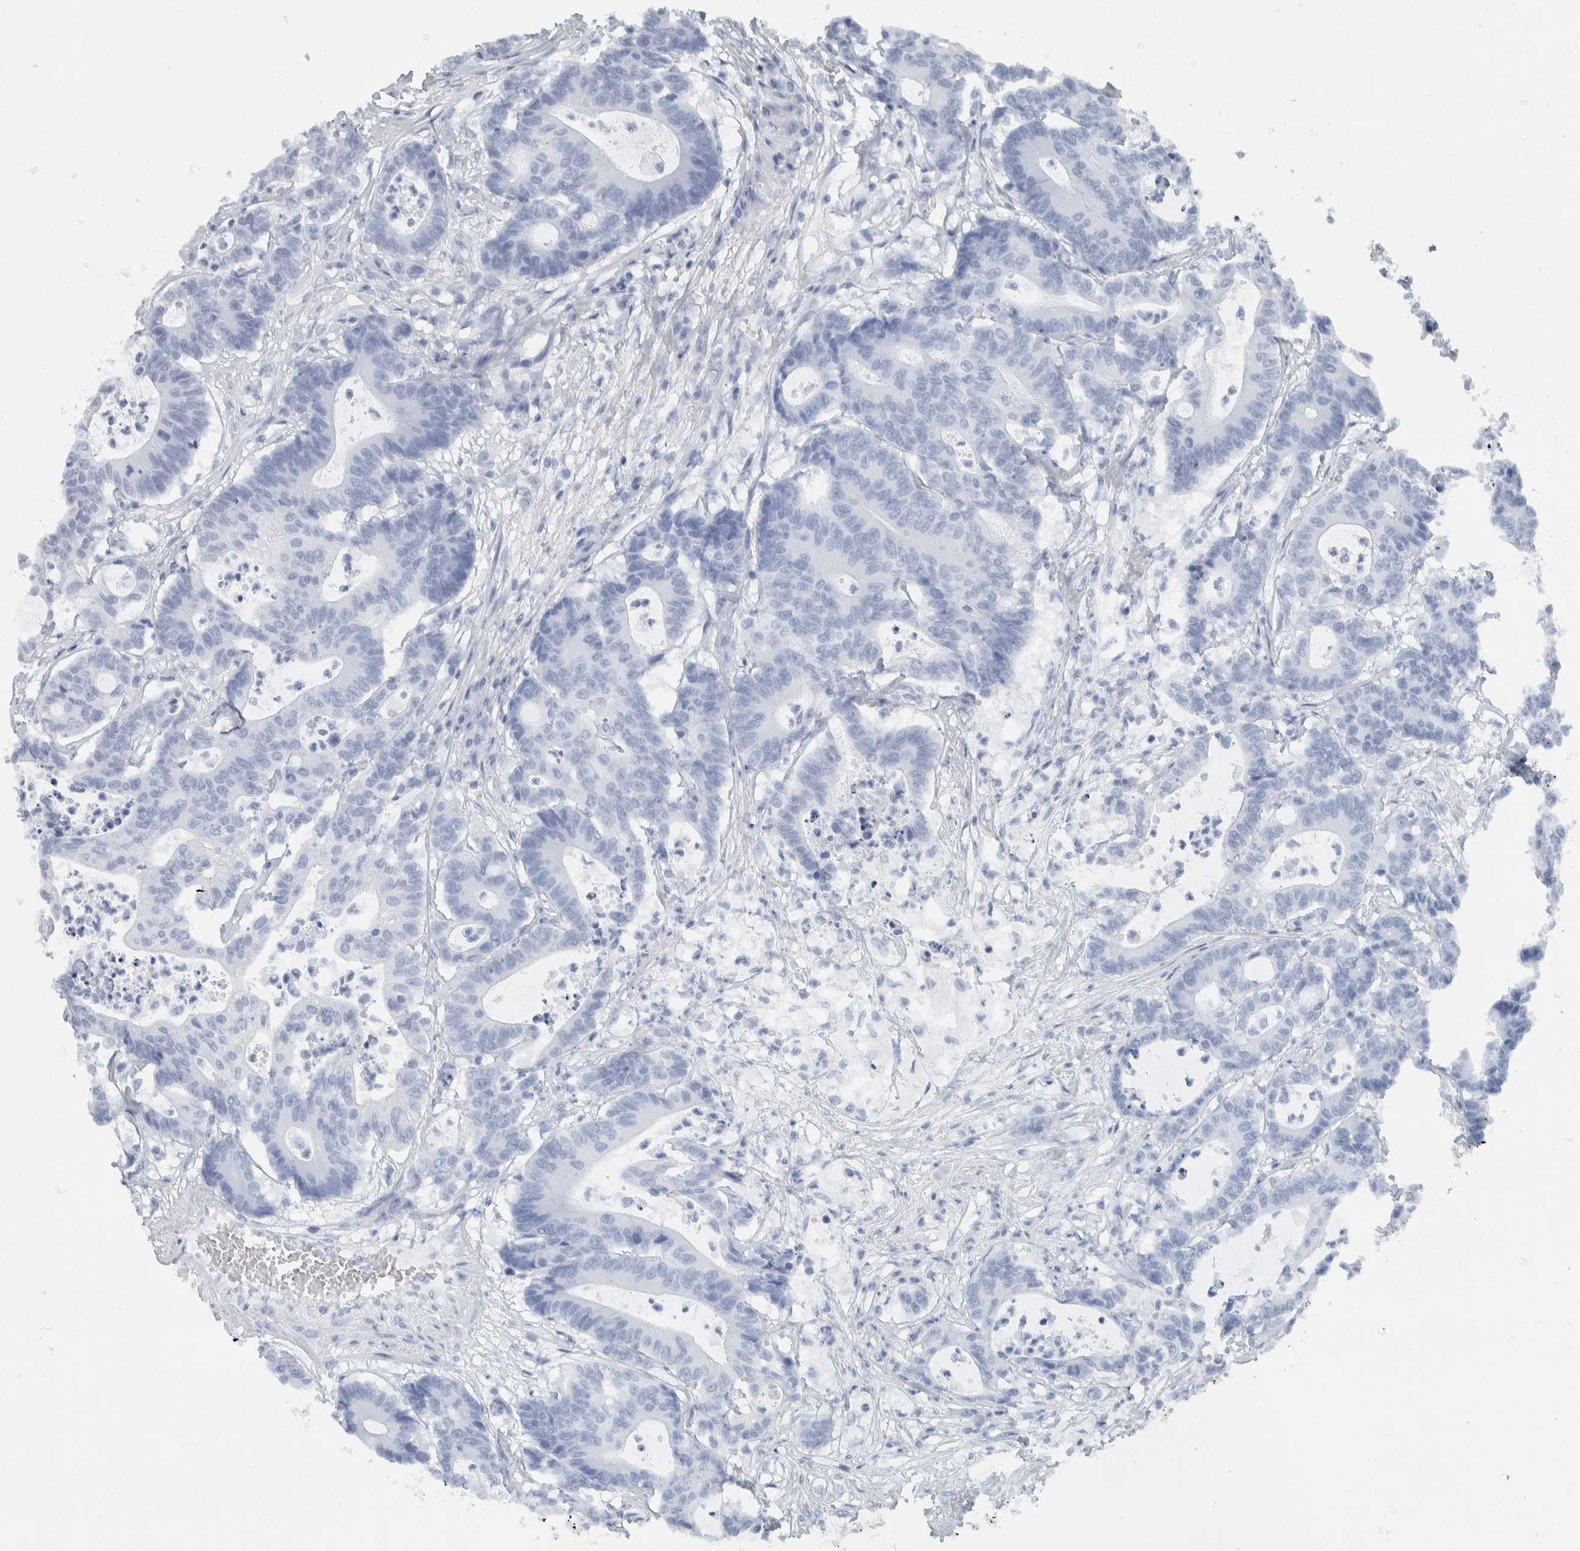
{"staining": {"intensity": "negative", "quantity": "none", "location": "none"}, "tissue": "colorectal cancer", "cell_type": "Tumor cells", "image_type": "cancer", "snomed": [{"axis": "morphology", "description": "Adenocarcinoma, NOS"}, {"axis": "topography", "description": "Colon"}], "caption": "Immunohistochemistry (IHC) photomicrograph of neoplastic tissue: human adenocarcinoma (colorectal) stained with DAB displays no significant protein staining in tumor cells.", "gene": "NEFM", "patient": {"sex": "female", "age": 84}}